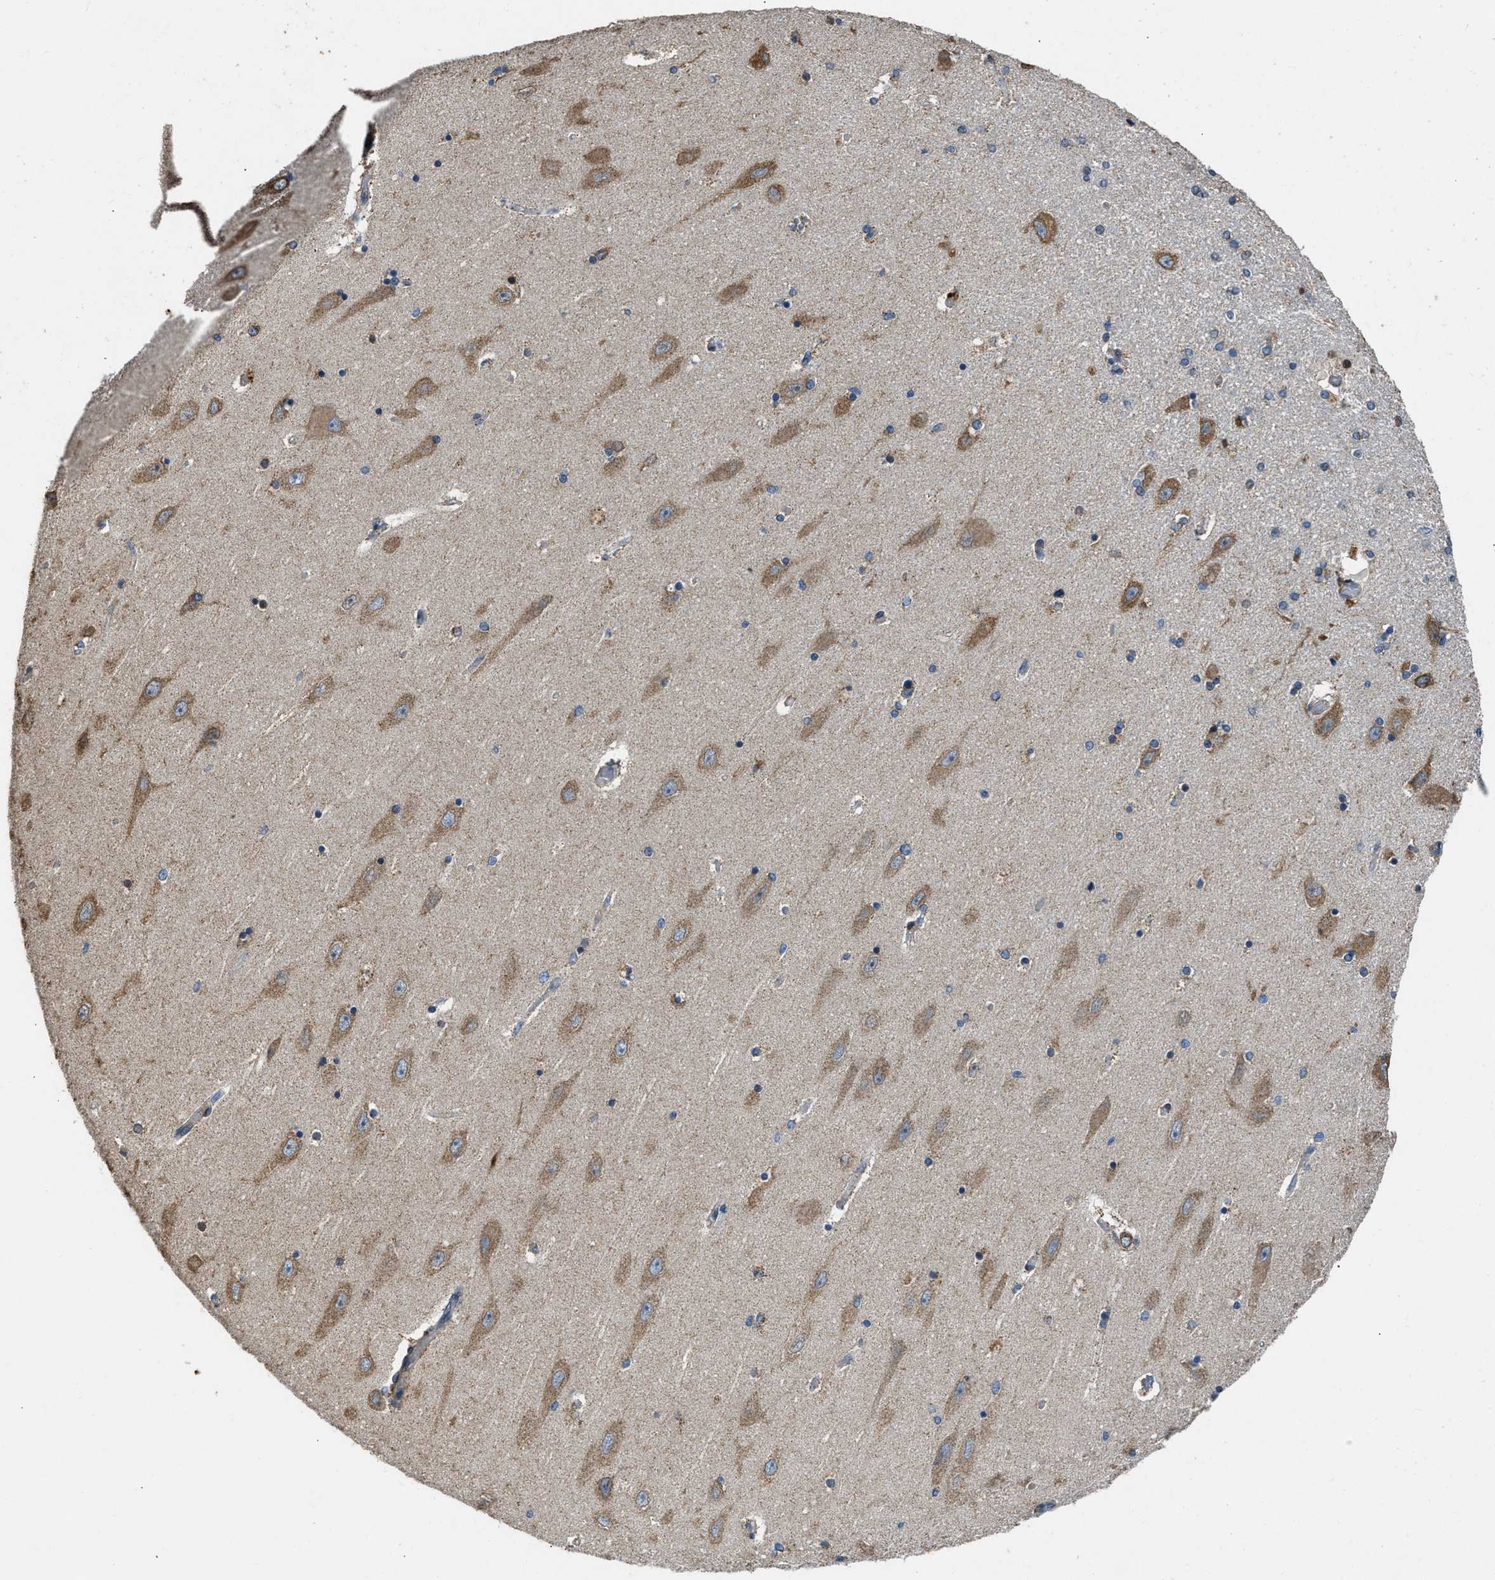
{"staining": {"intensity": "moderate", "quantity": "<25%", "location": "cytoplasmic/membranous"}, "tissue": "hippocampus", "cell_type": "Glial cells", "image_type": "normal", "snomed": [{"axis": "morphology", "description": "Normal tissue, NOS"}, {"axis": "topography", "description": "Hippocampus"}], "caption": "A brown stain labels moderate cytoplasmic/membranous positivity of a protein in glial cells of unremarkable hippocampus.", "gene": "TMEM150A", "patient": {"sex": "female", "age": 54}}